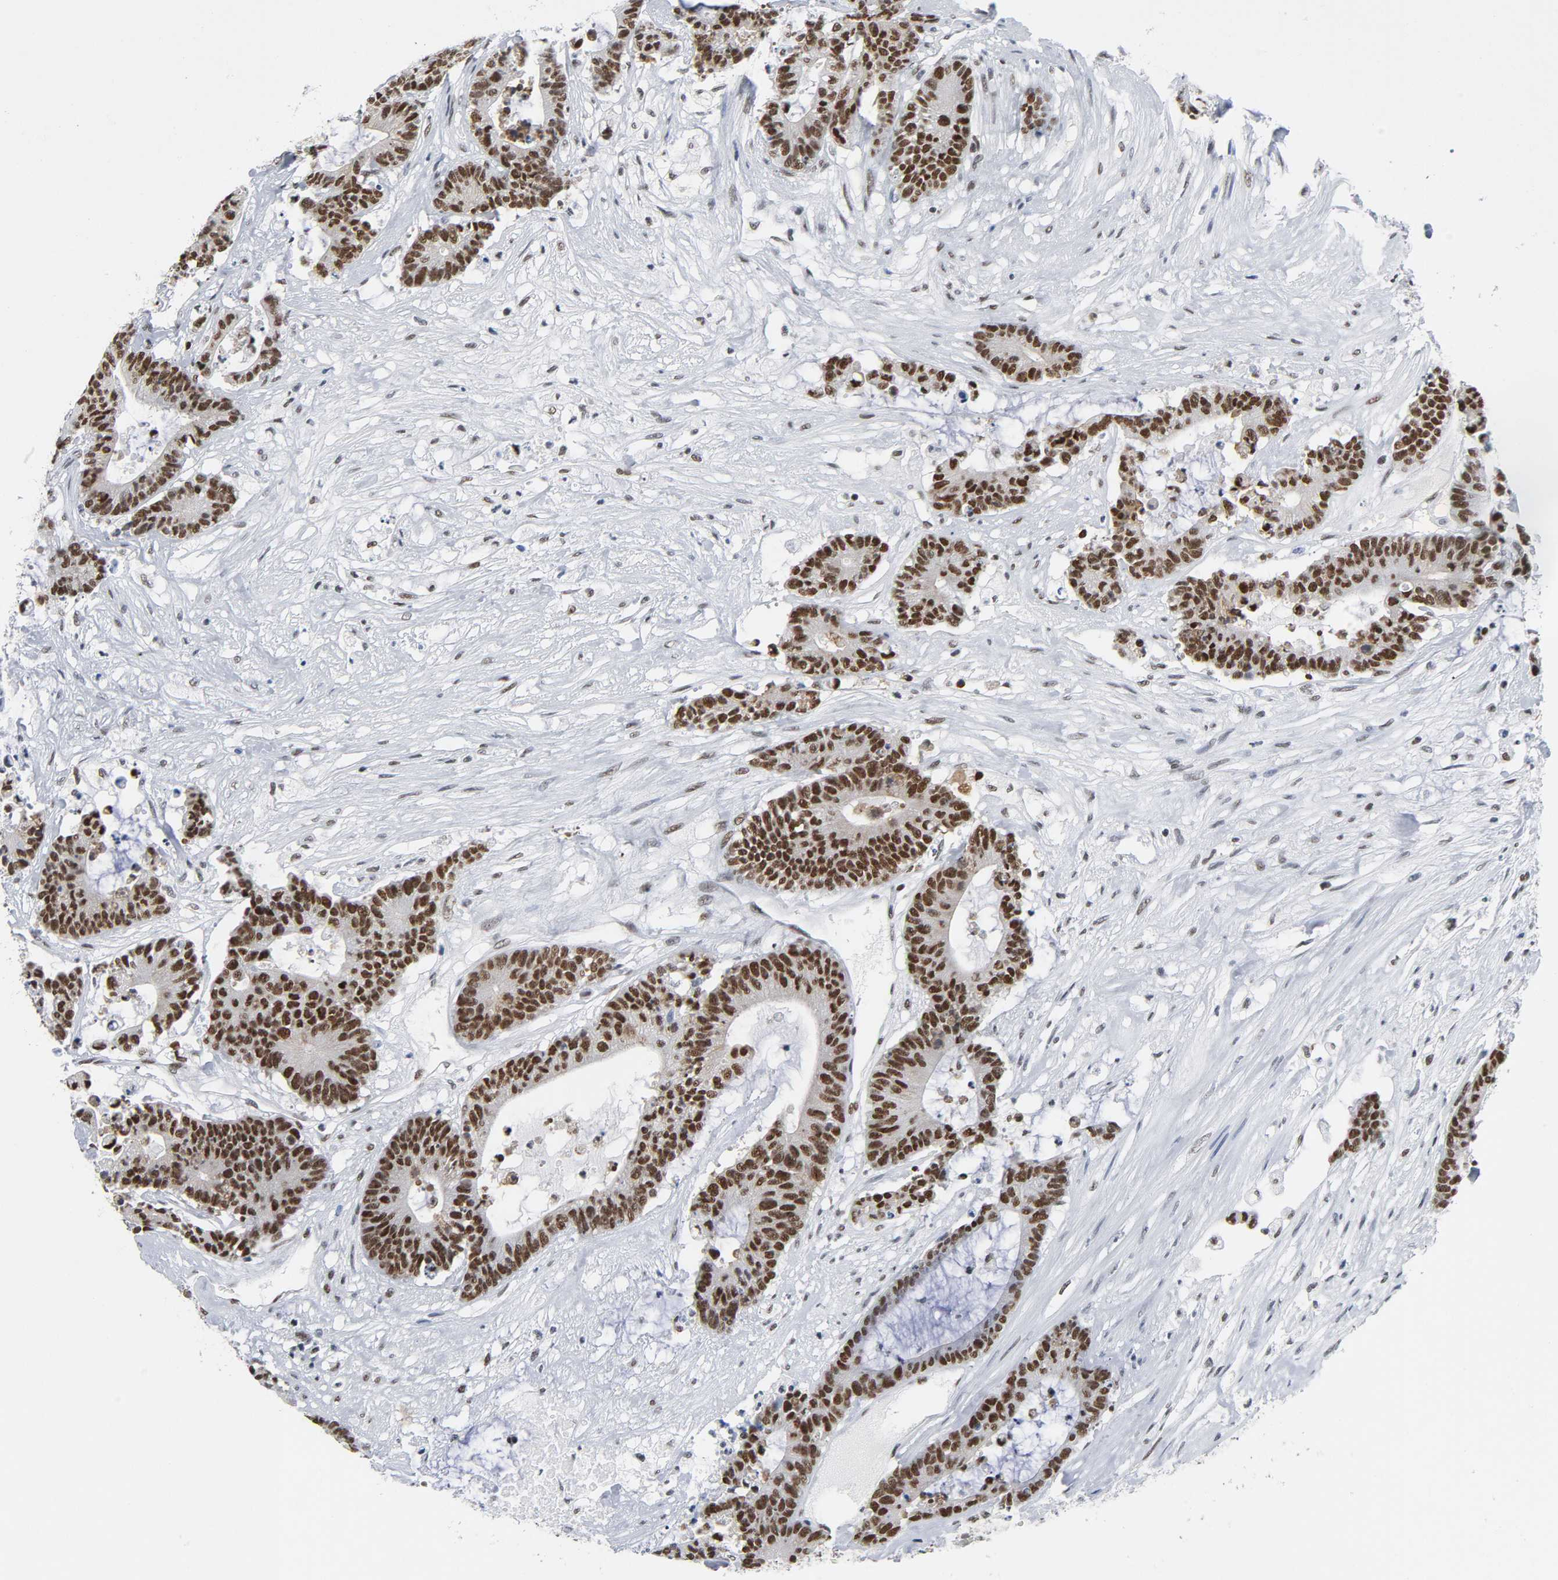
{"staining": {"intensity": "strong", "quantity": ">75%", "location": "nuclear"}, "tissue": "colorectal cancer", "cell_type": "Tumor cells", "image_type": "cancer", "snomed": [{"axis": "morphology", "description": "Adenocarcinoma, NOS"}, {"axis": "topography", "description": "Colon"}], "caption": "Brown immunohistochemical staining in human colorectal cancer shows strong nuclear positivity in about >75% of tumor cells.", "gene": "CSTF2", "patient": {"sex": "female", "age": 84}}